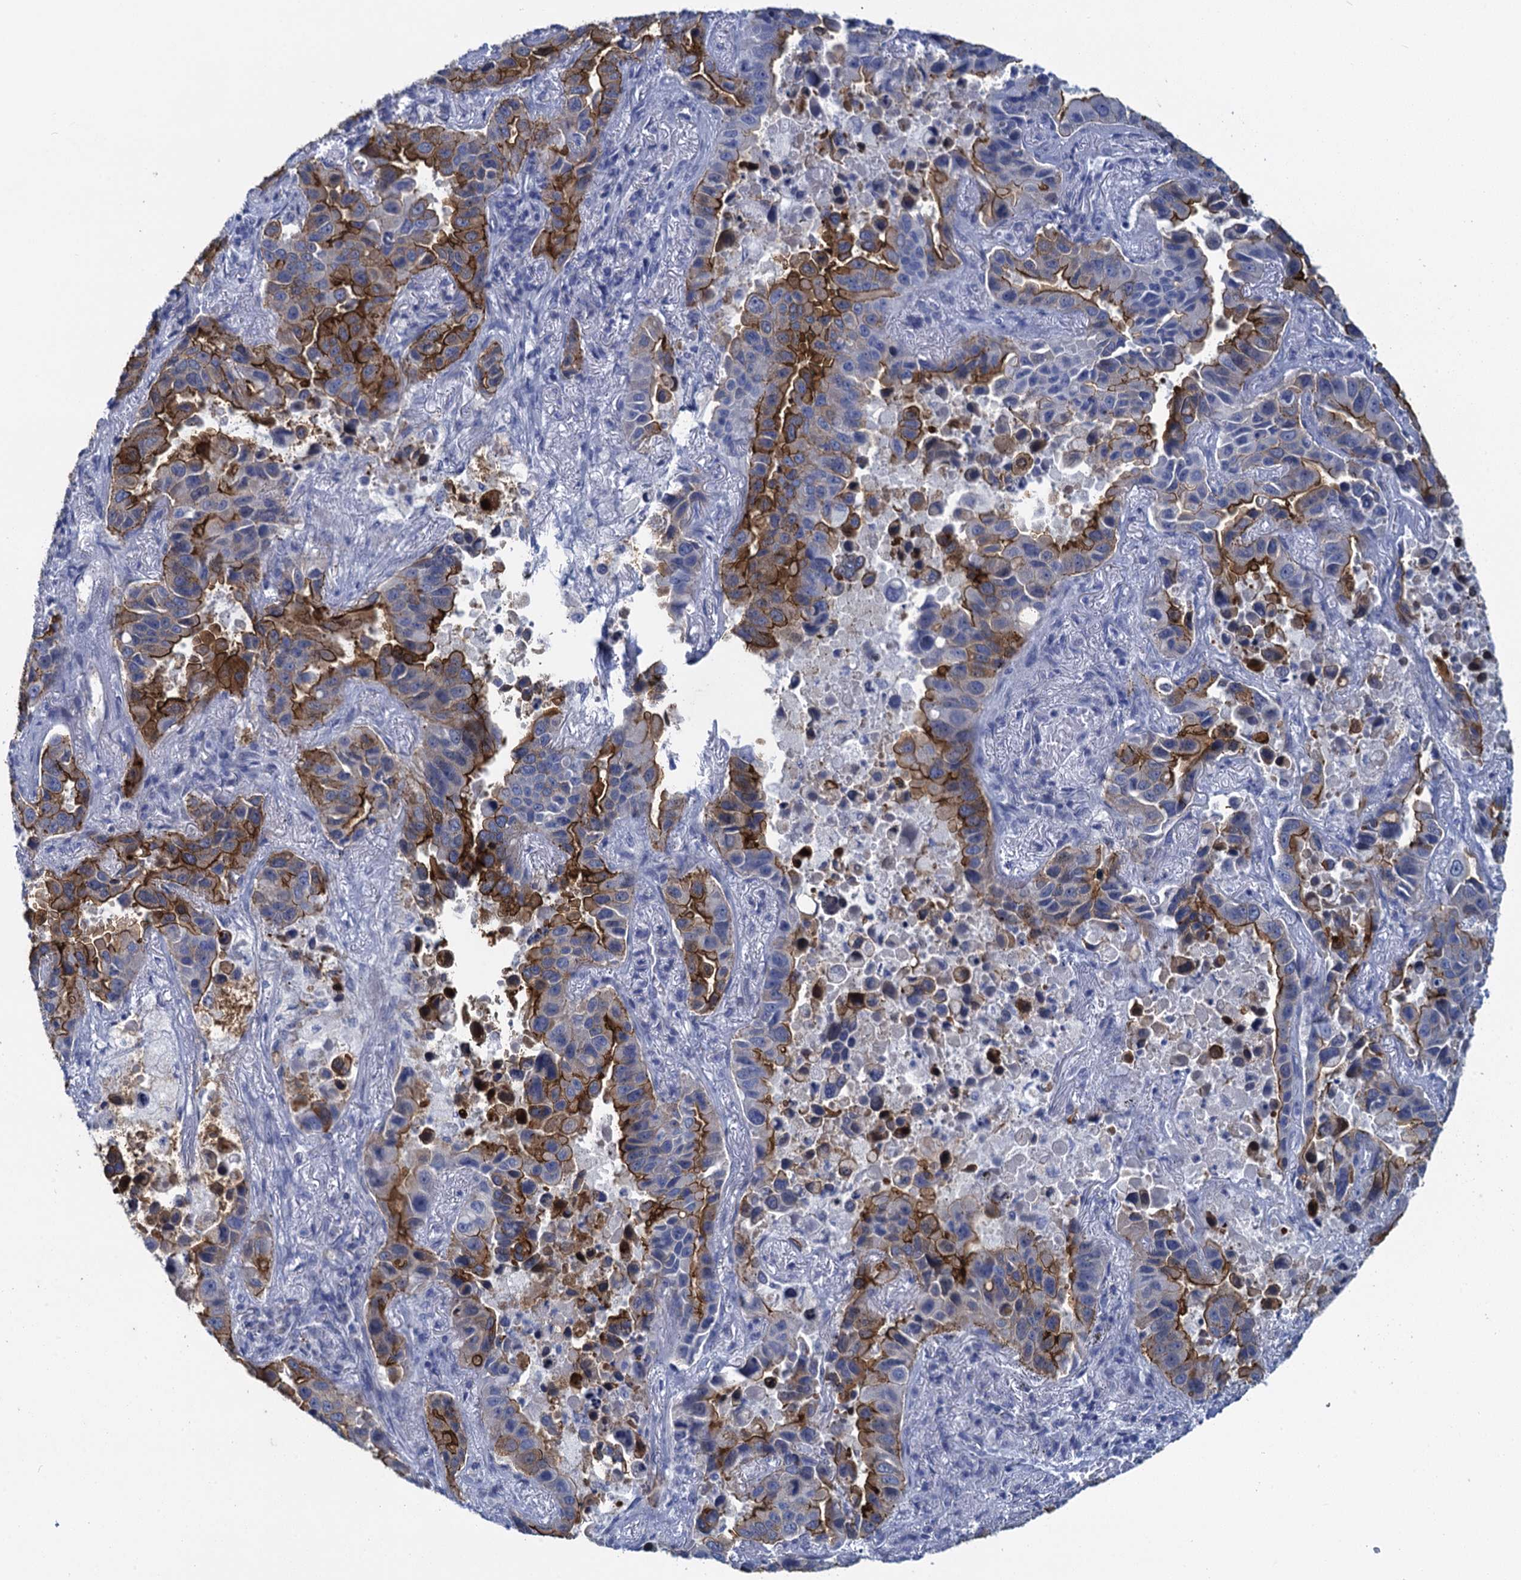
{"staining": {"intensity": "strong", "quantity": "25%-75%", "location": "cytoplasmic/membranous"}, "tissue": "lung cancer", "cell_type": "Tumor cells", "image_type": "cancer", "snomed": [{"axis": "morphology", "description": "Adenocarcinoma, NOS"}, {"axis": "topography", "description": "Lung"}], "caption": "There is high levels of strong cytoplasmic/membranous positivity in tumor cells of adenocarcinoma (lung), as demonstrated by immunohistochemical staining (brown color).", "gene": "SCEL", "patient": {"sex": "male", "age": 64}}